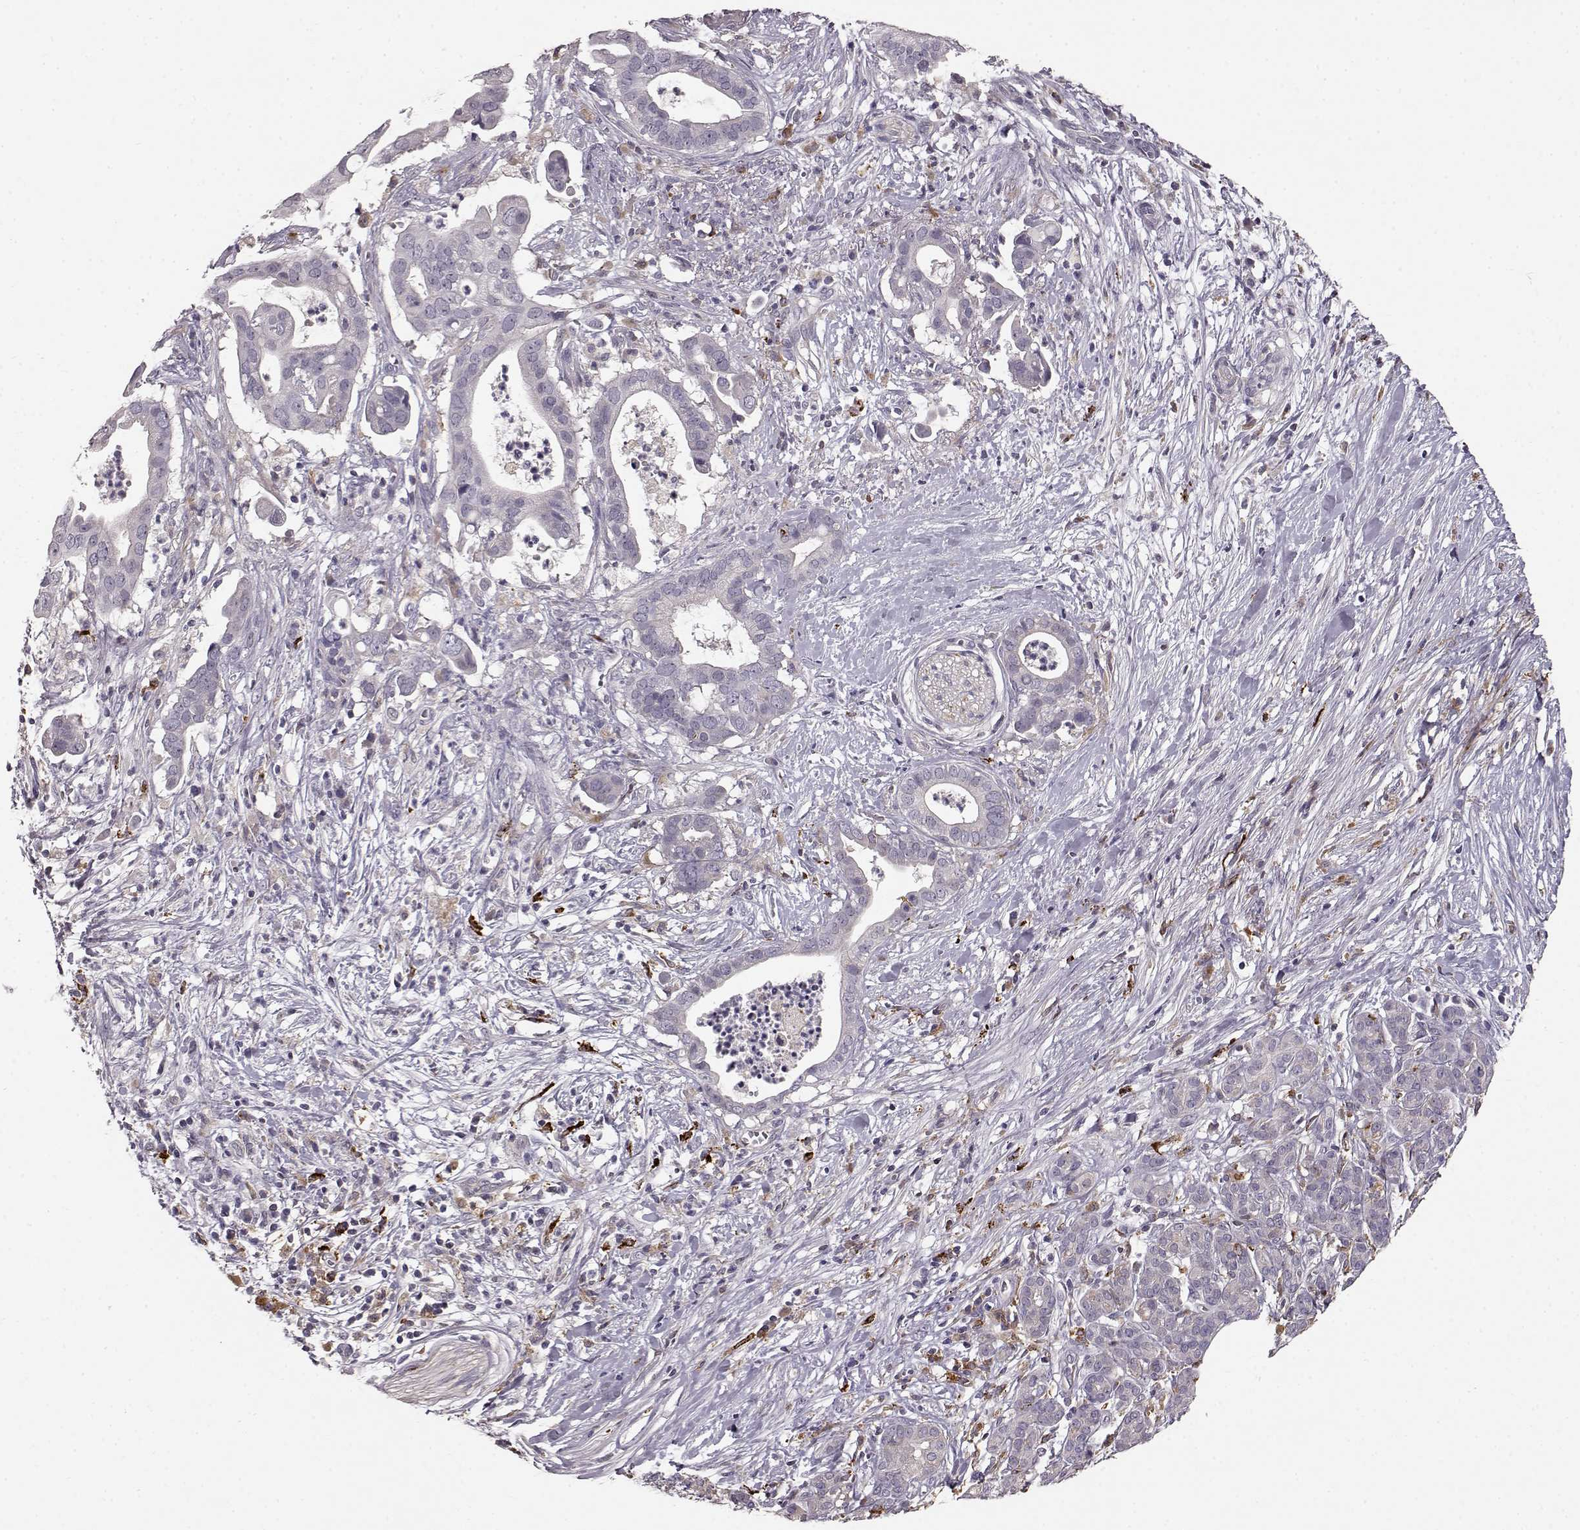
{"staining": {"intensity": "negative", "quantity": "none", "location": "none"}, "tissue": "pancreatic cancer", "cell_type": "Tumor cells", "image_type": "cancer", "snomed": [{"axis": "morphology", "description": "Adenocarcinoma, NOS"}, {"axis": "topography", "description": "Pancreas"}], "caption": "Immunohistochemistry image of neoplastic tissue: human adenocarcinoma (pancreatic) stained with DAB demonstrates no significant protein expression in tumor cells.", "gene": "CCNF", "patient": {"sex": "male", "age": 61}}